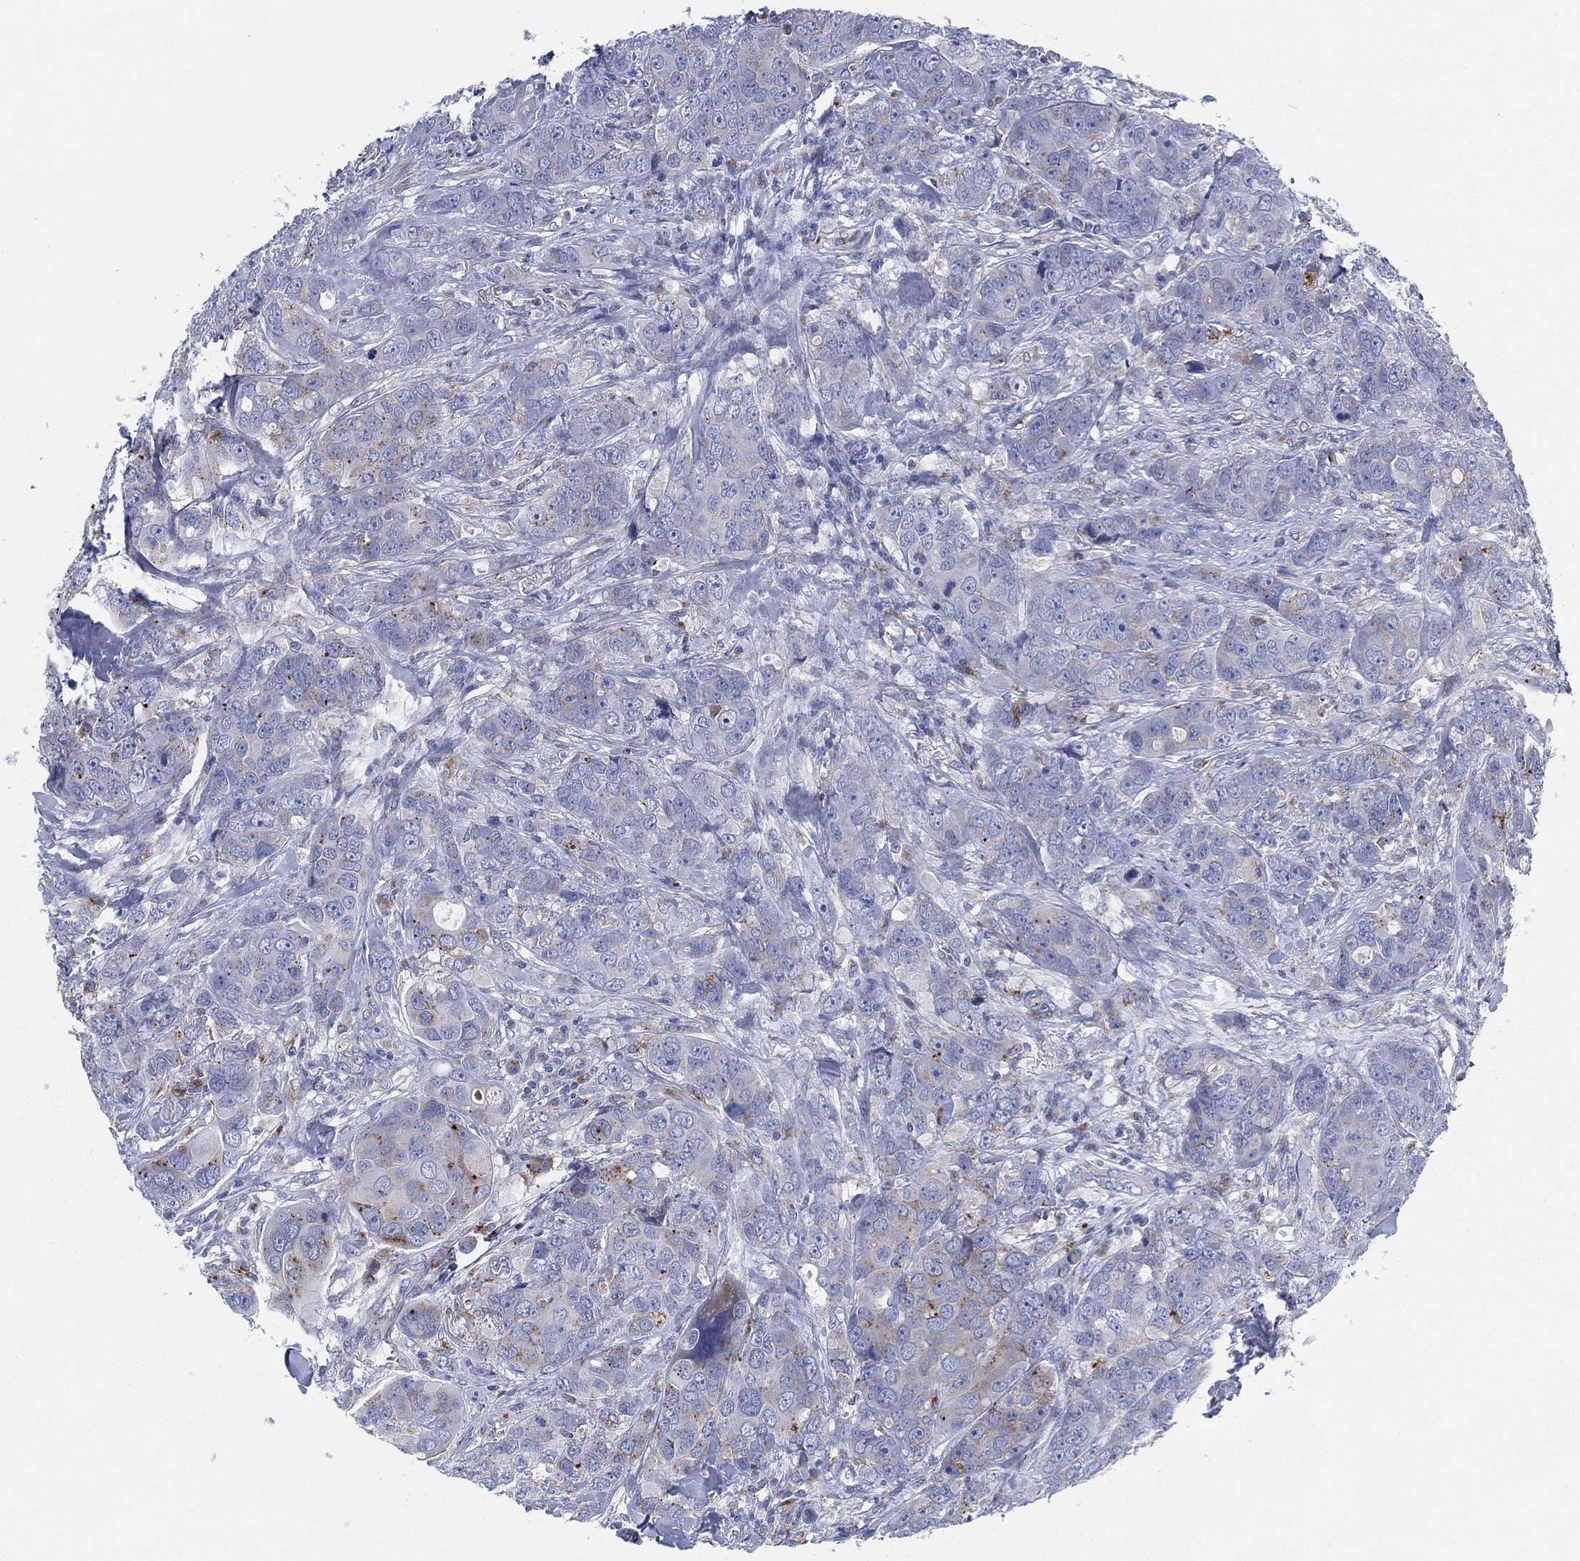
{"staining": {"intensity": "moderate", "quantity": "<25%", "location": "cytoplasmic/membranous"}, "tissue": "breast cancer", "cell_type": "Tumor cells", "image_type": "cancer", "snomed": [{"axis": "morphology", "description": "Duct carcinoma"}, {"axis": "topography", "description": "Breast"}], "caption": "There is low levels of moderate cytoplasmic/membranous staining in tumor cells of breast cancer (infiltrating ductal carcinoma), as demonstrated by immunohistochemical staining (brown color).", "gene": "GALNS", "patient": {"sex": "female", "age": 43}}